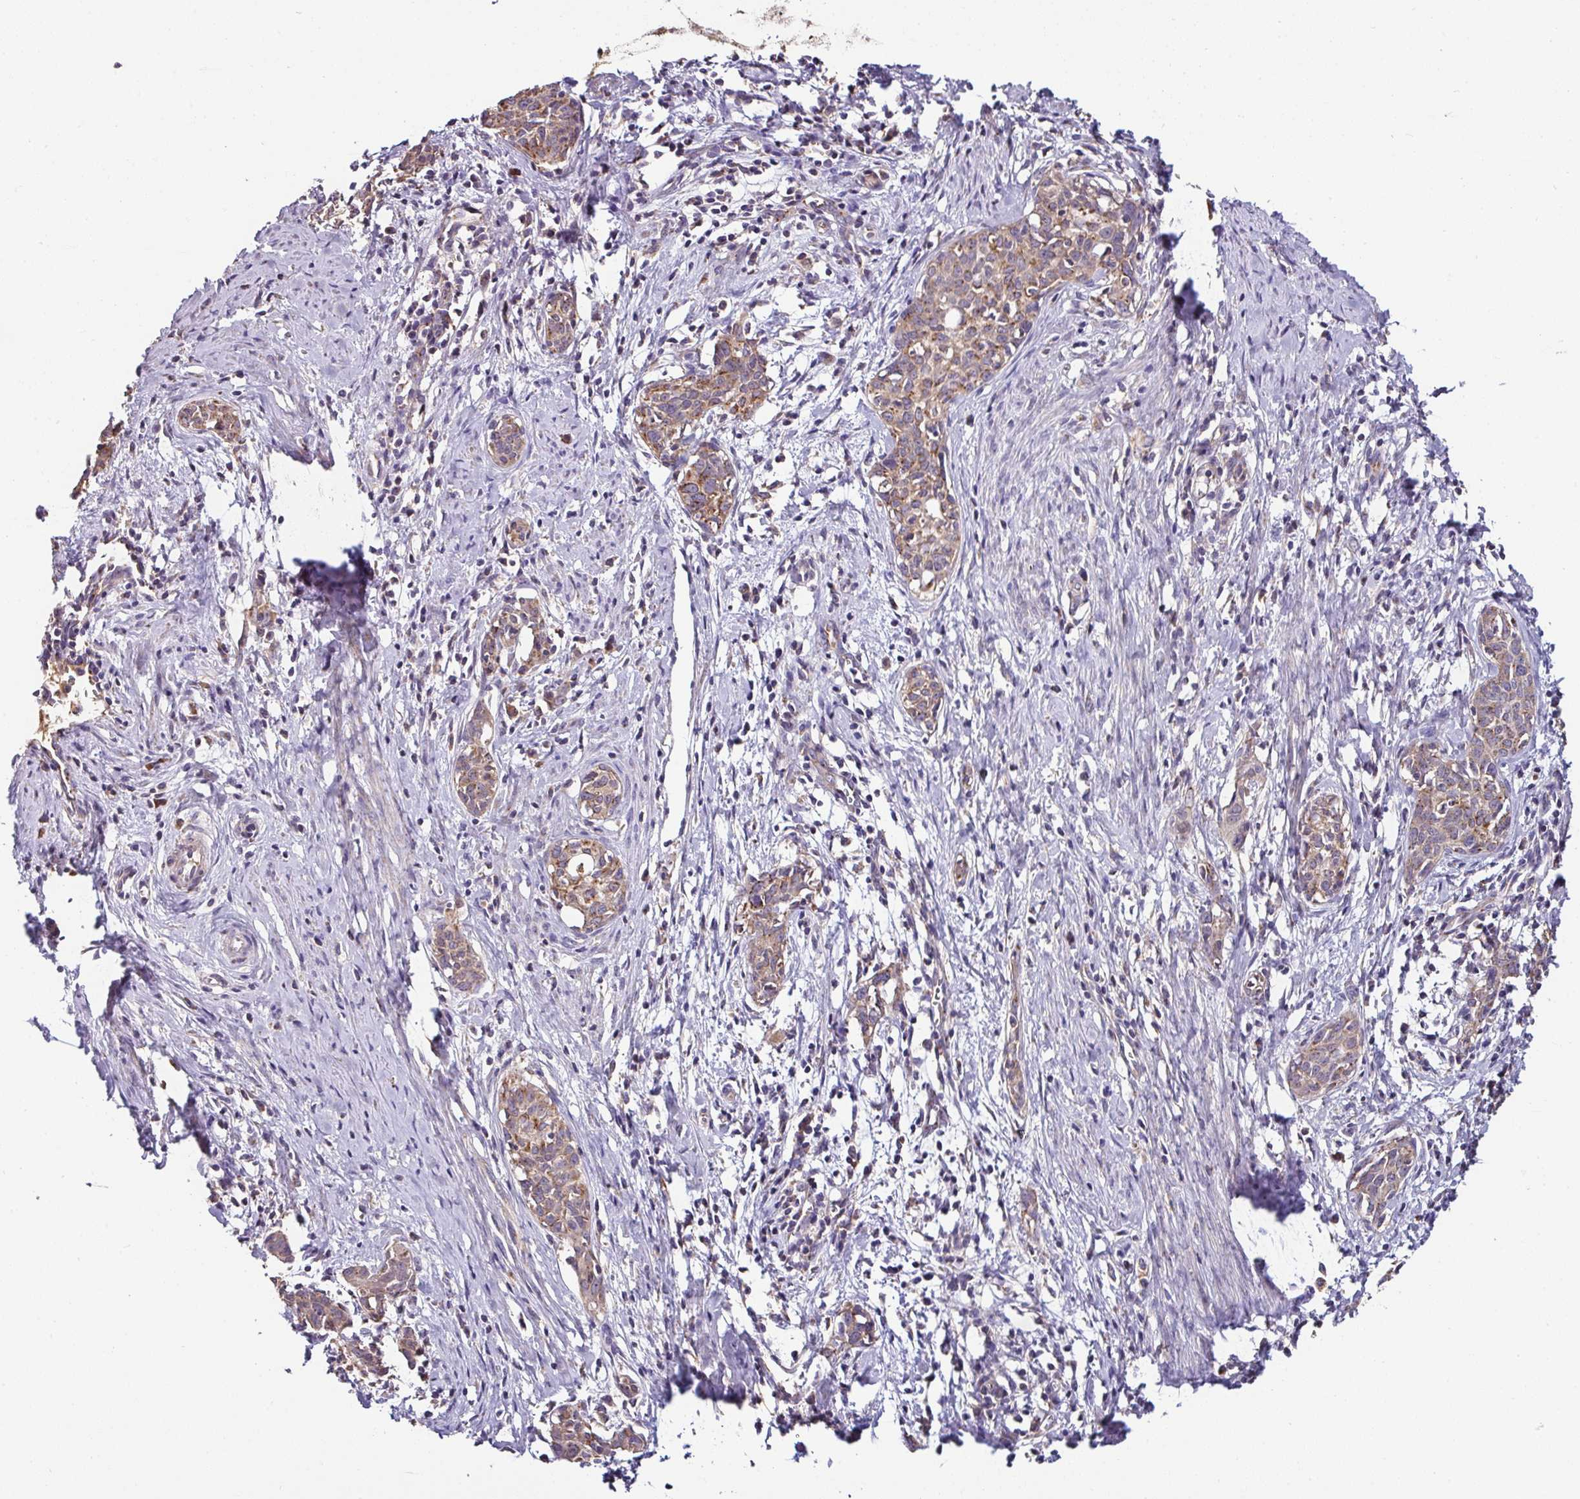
{"staining": {"intensity": "moderate", "quantity": ">75%", "location": "cytoplasmic/membranous"}, "tissue": "cervical cancer", "cell_type": "Tumor cells", "image_type": "cancer", "snomed": [{"axis": "morphology", "description": "Squamous cell carcinoma, NOS"}, {"axis": "topography", "description": "Cervix"}], "caption": "Cervical cancer (squamous cell carcinoma) tissue demonstrates moderate cytoplasmic/membranous staining in about >75% of tumor cells, visualized by immunohistochemistry.", "gene": "CPD", "patient": {"sex": "female", "age": 52}}